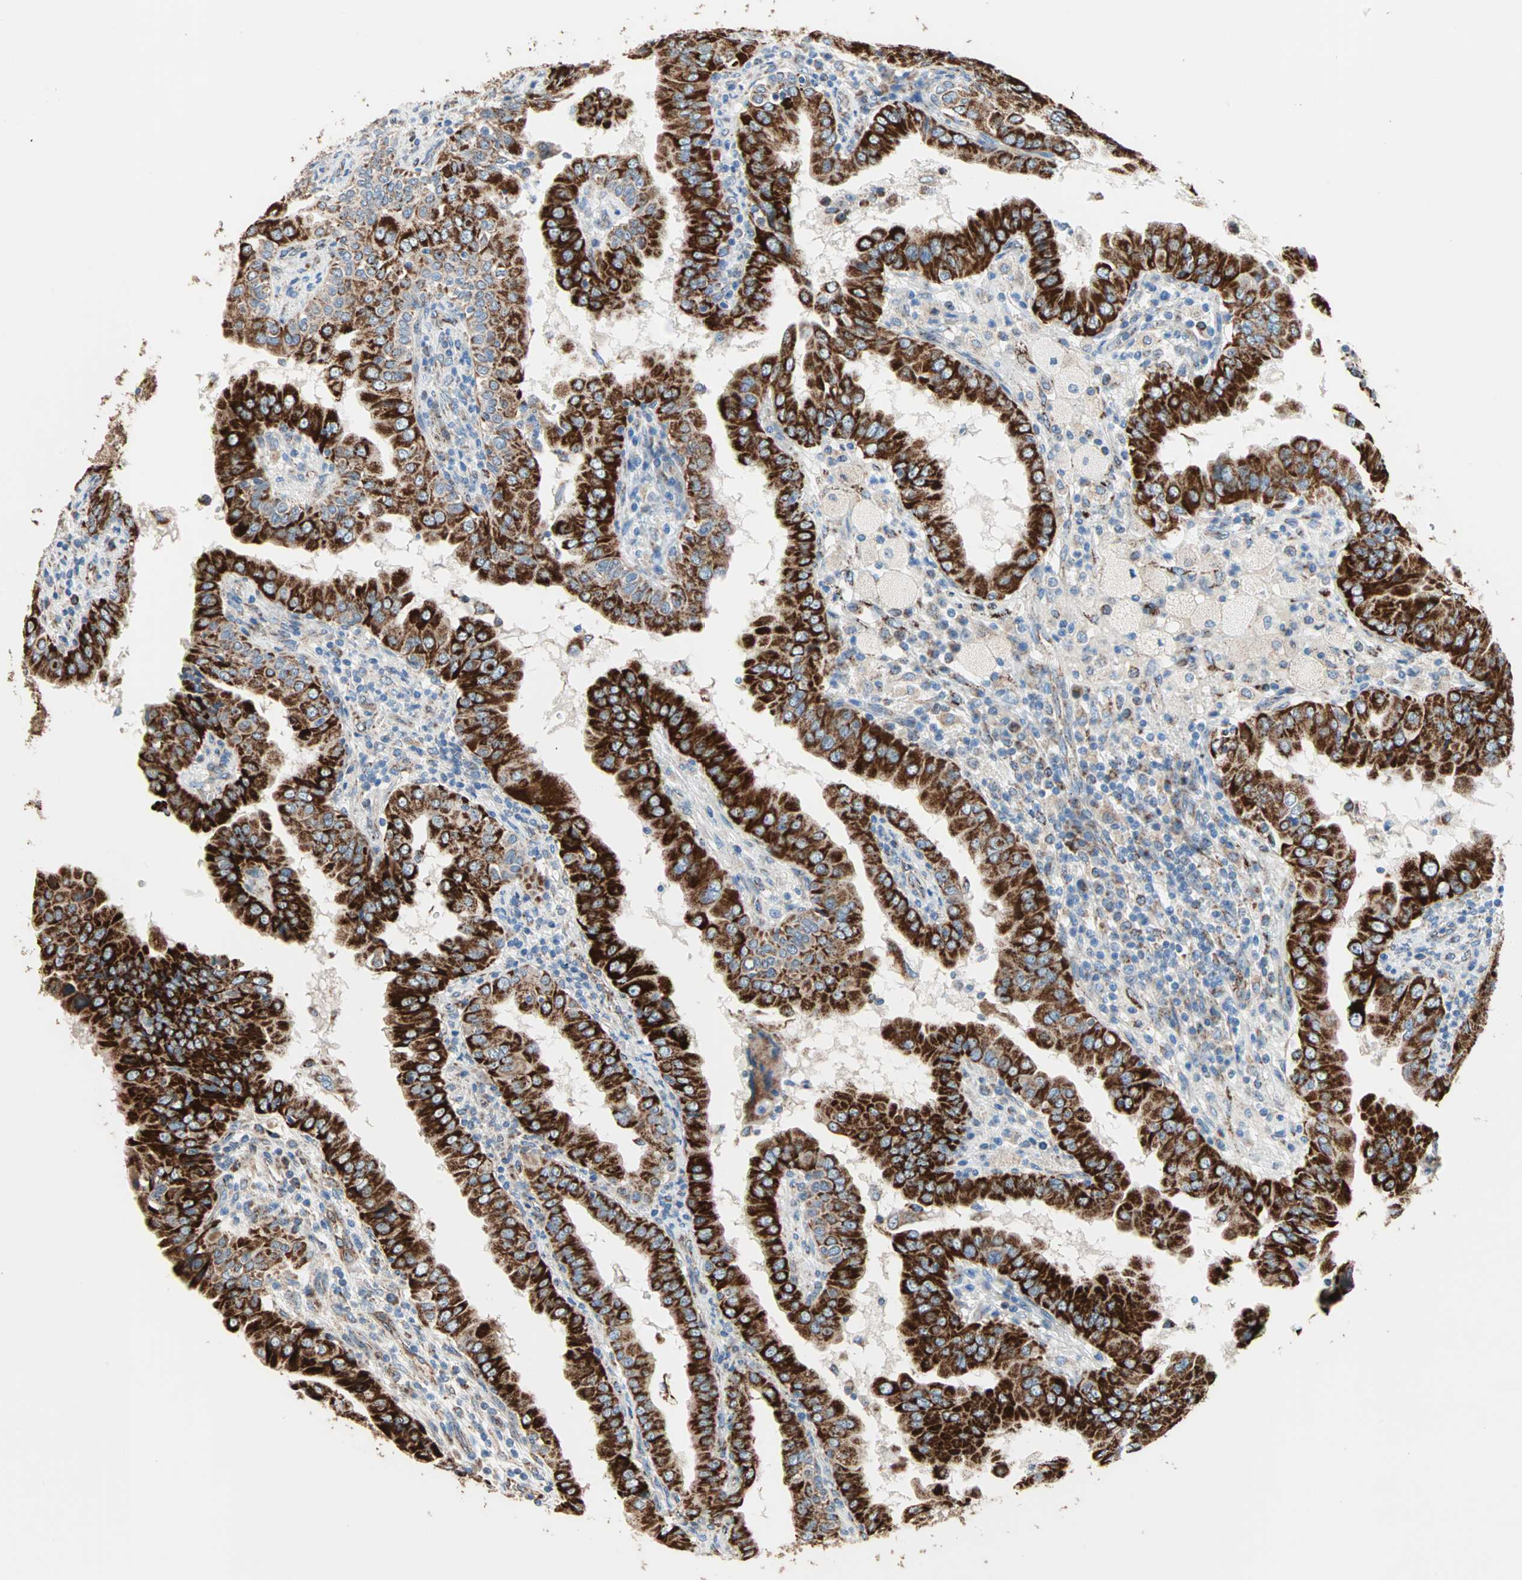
{"staining": {"intensity": "strong", "quantity": ">75%", "location": "cytoplasmic/membranous"}, "tissue": "thyroid cancer", "cell_type": "Tumor cells", "image_type": "cancer", "snomed": [{"axis": "morphology", "description": "Papillary adenocarcinoma, NOS"}, {"axis": "topography", "description": "Thyroid gland"}], "caption": "Immunohistochemical staining of human papillary adenocarcinoma (thyroid) shows high levels of strong cytoplasmic/membranous protein staining in approximately >75% of tumor cells.", "gene": "TST", "patient": {"sex": "male", "age": 33}}